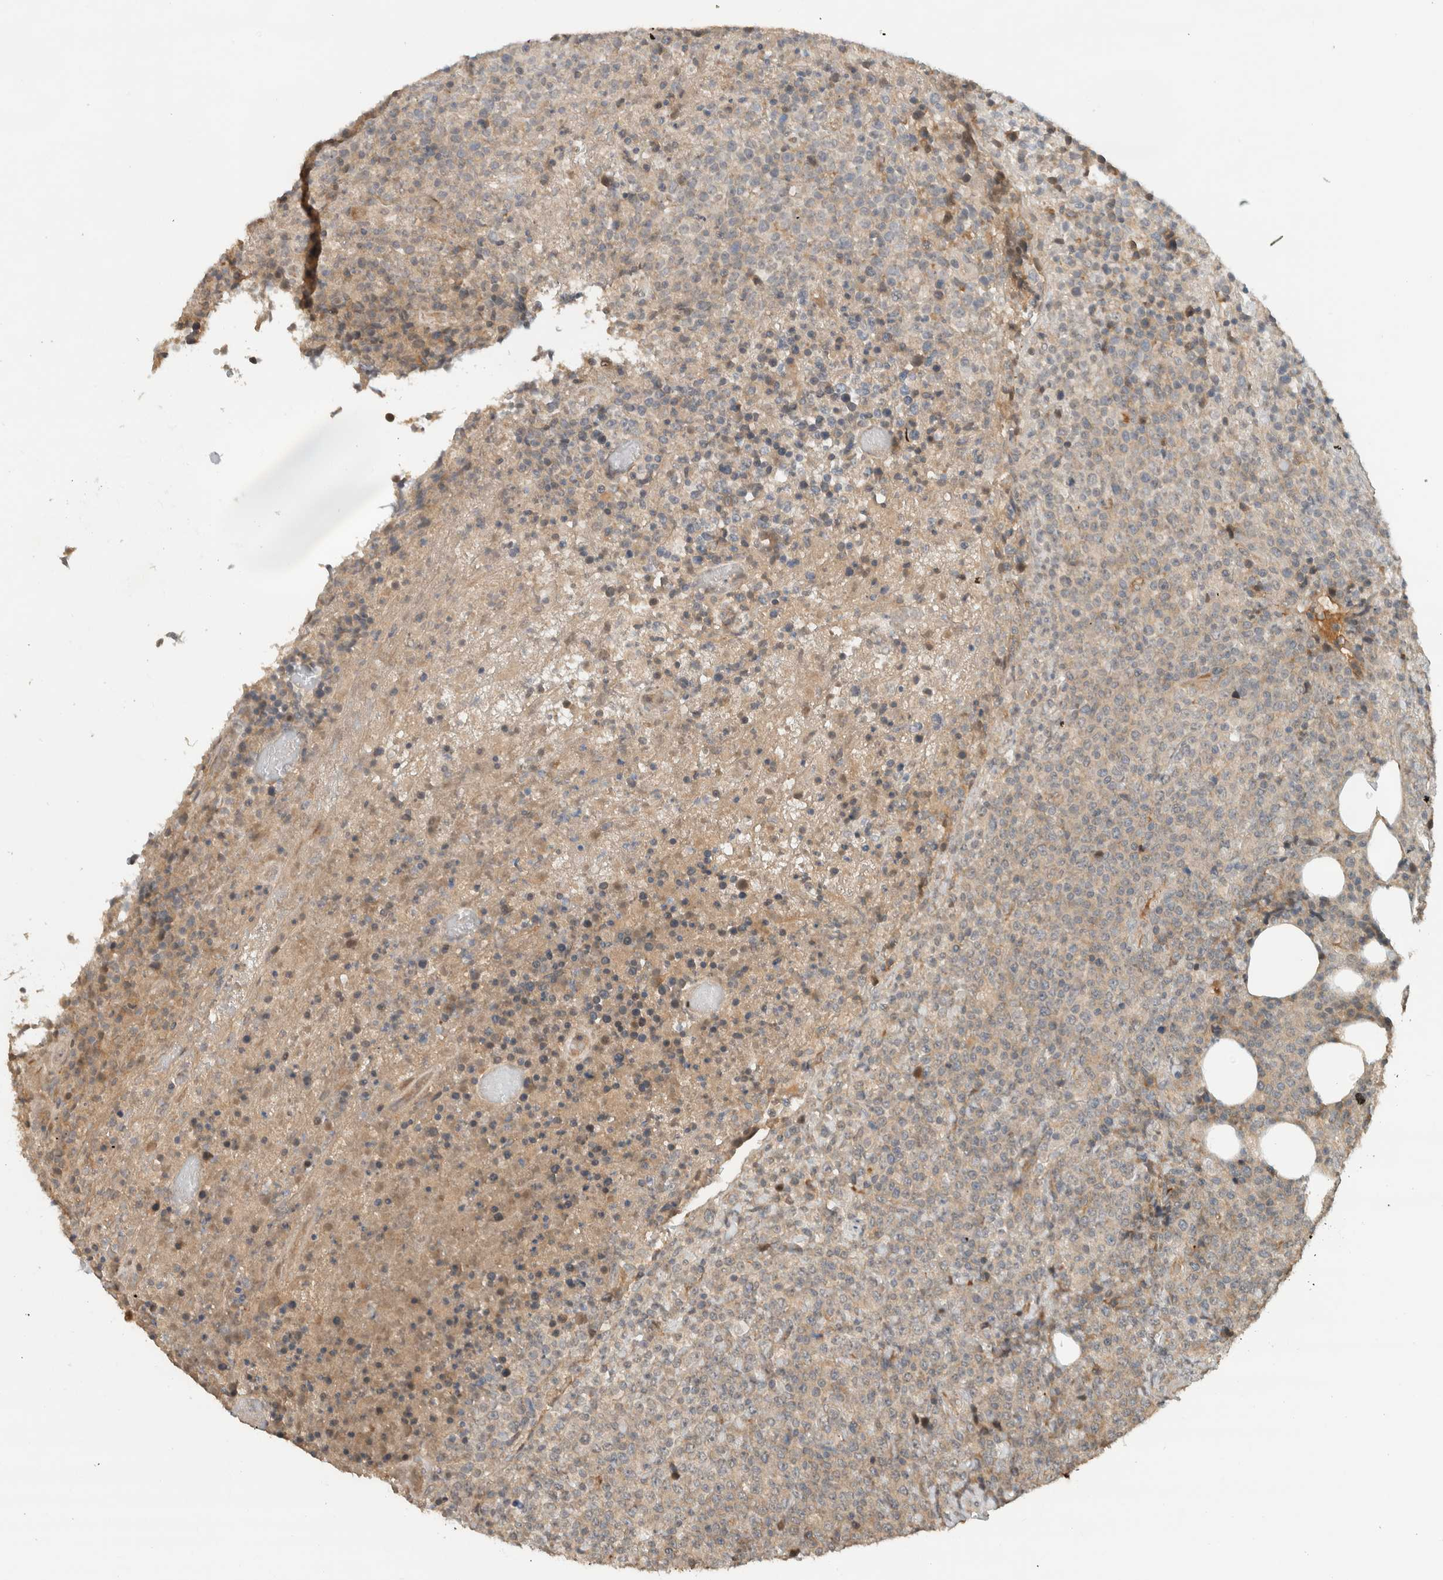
{"staining": {"intensity": "weak", "quantity": "<25%", "location": "cytoplasmic/membranous"}, "tissue": "lymphoma", "cell_type": "Tumor cells", "image_type": "cancer", "snomed": [{"axis": "morphology", "description": "Malignant lymphoma, non-Hodgkin's type, High grade"}, {"axis": "topography", "description": "Lymph node"}], "caption": "A histopathology image of high-grade malignant lymphoma, non-Hodgkin's type stained for a protein displays no brown staining in tumor cells.", "gene": "ERCC6L2", "patient": {"sex": "male", "age": 13}}